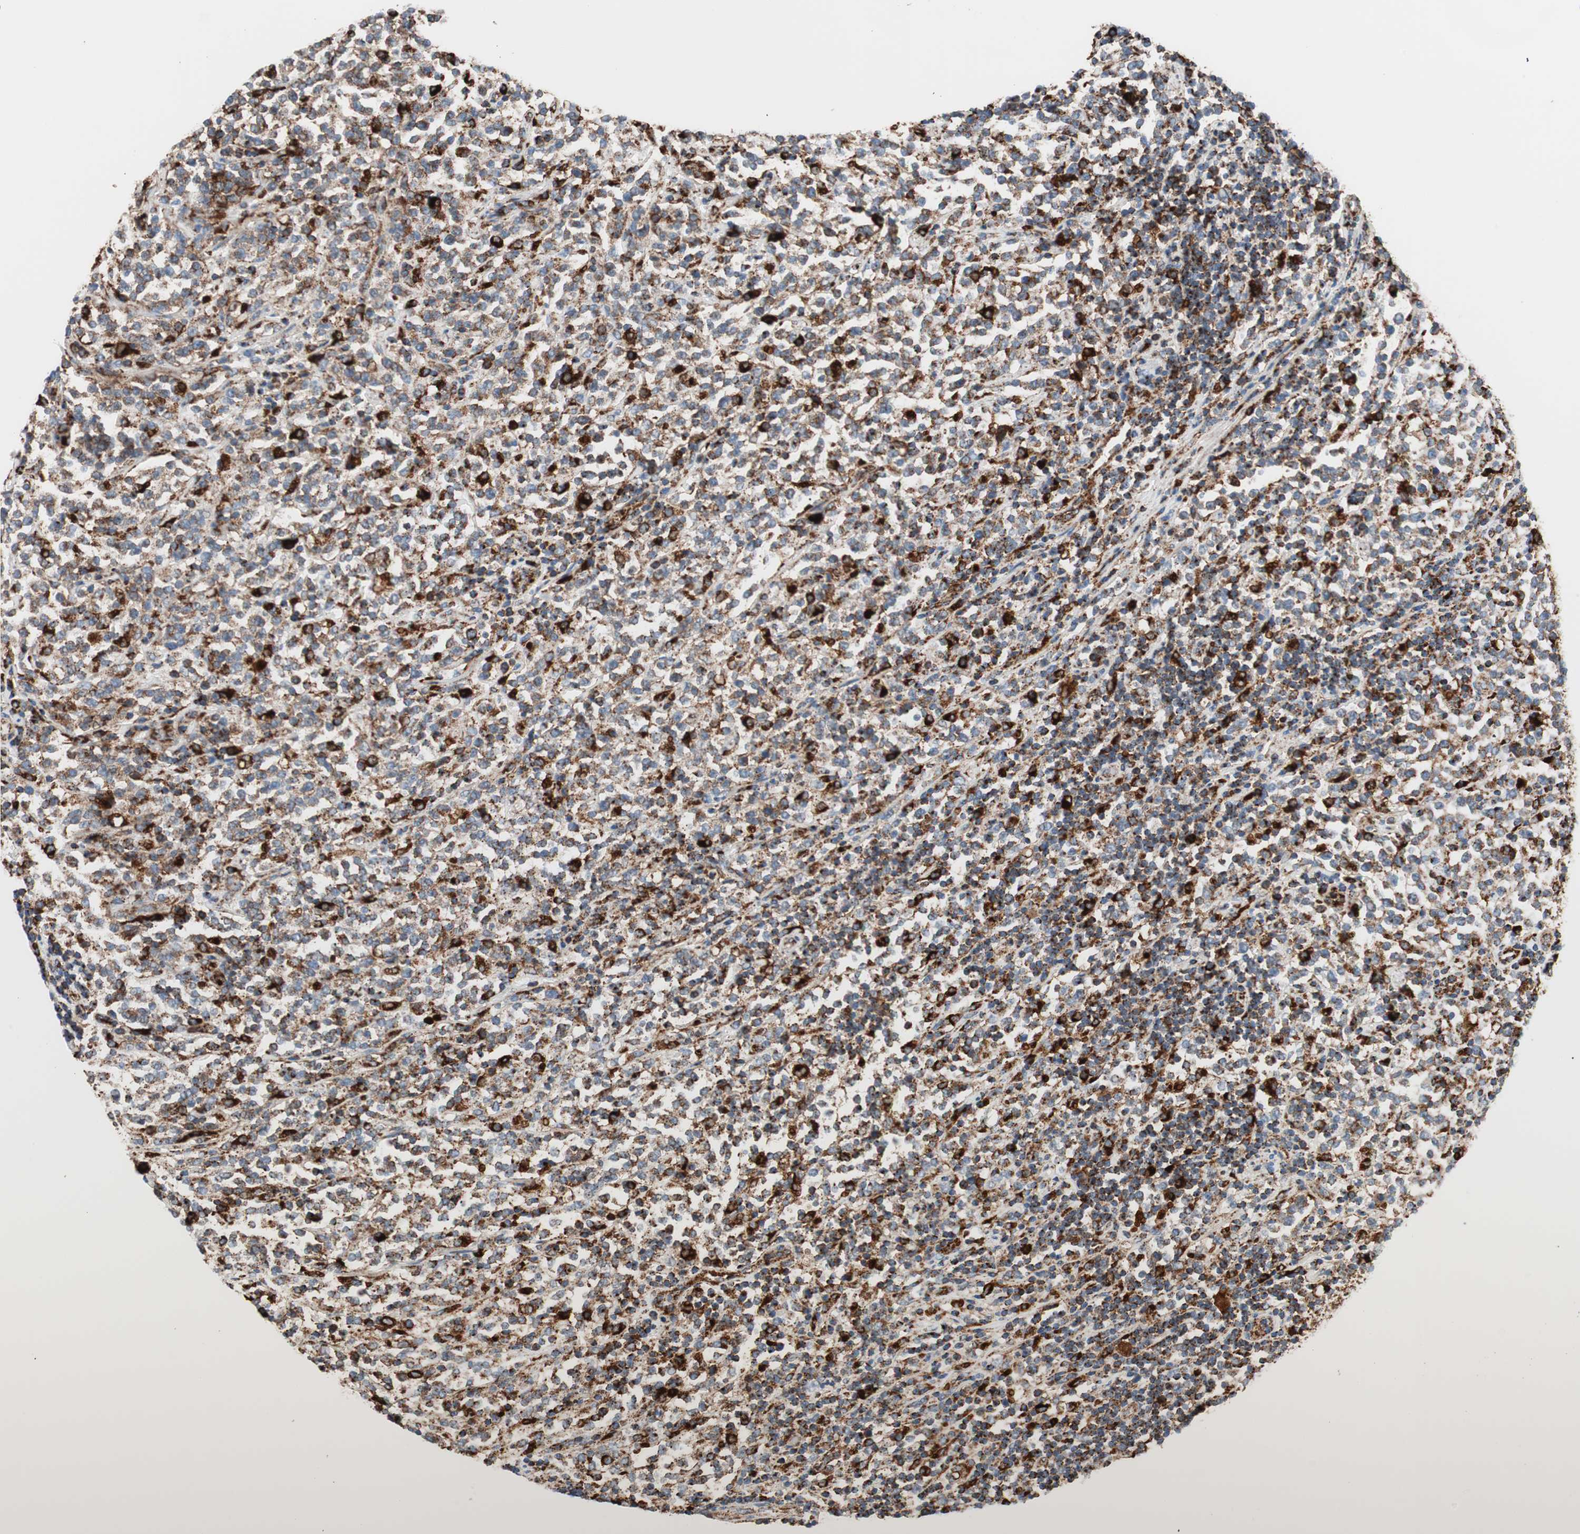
{"staining": {"intensity": "strong", "quantity": ">75%", "location": "cytoplasmic/membranous"}, "tissue": "lymphoma", "cell_type": "Tumor cells", "image_type": "cancer", "snomed": [{"axis": "morphology", "description": "Malignant lymphoma, non-Hodgkin's type, High grade"}, {"axis": "topography", "description": "Soft tissue"}], "caption": "A brown stain shows strong cytoplasmic/membranous positivity of a protein in lymphoma tumor cells.", "gene": "LAMP1", "patient": {"sex": "male", "age": 18}}